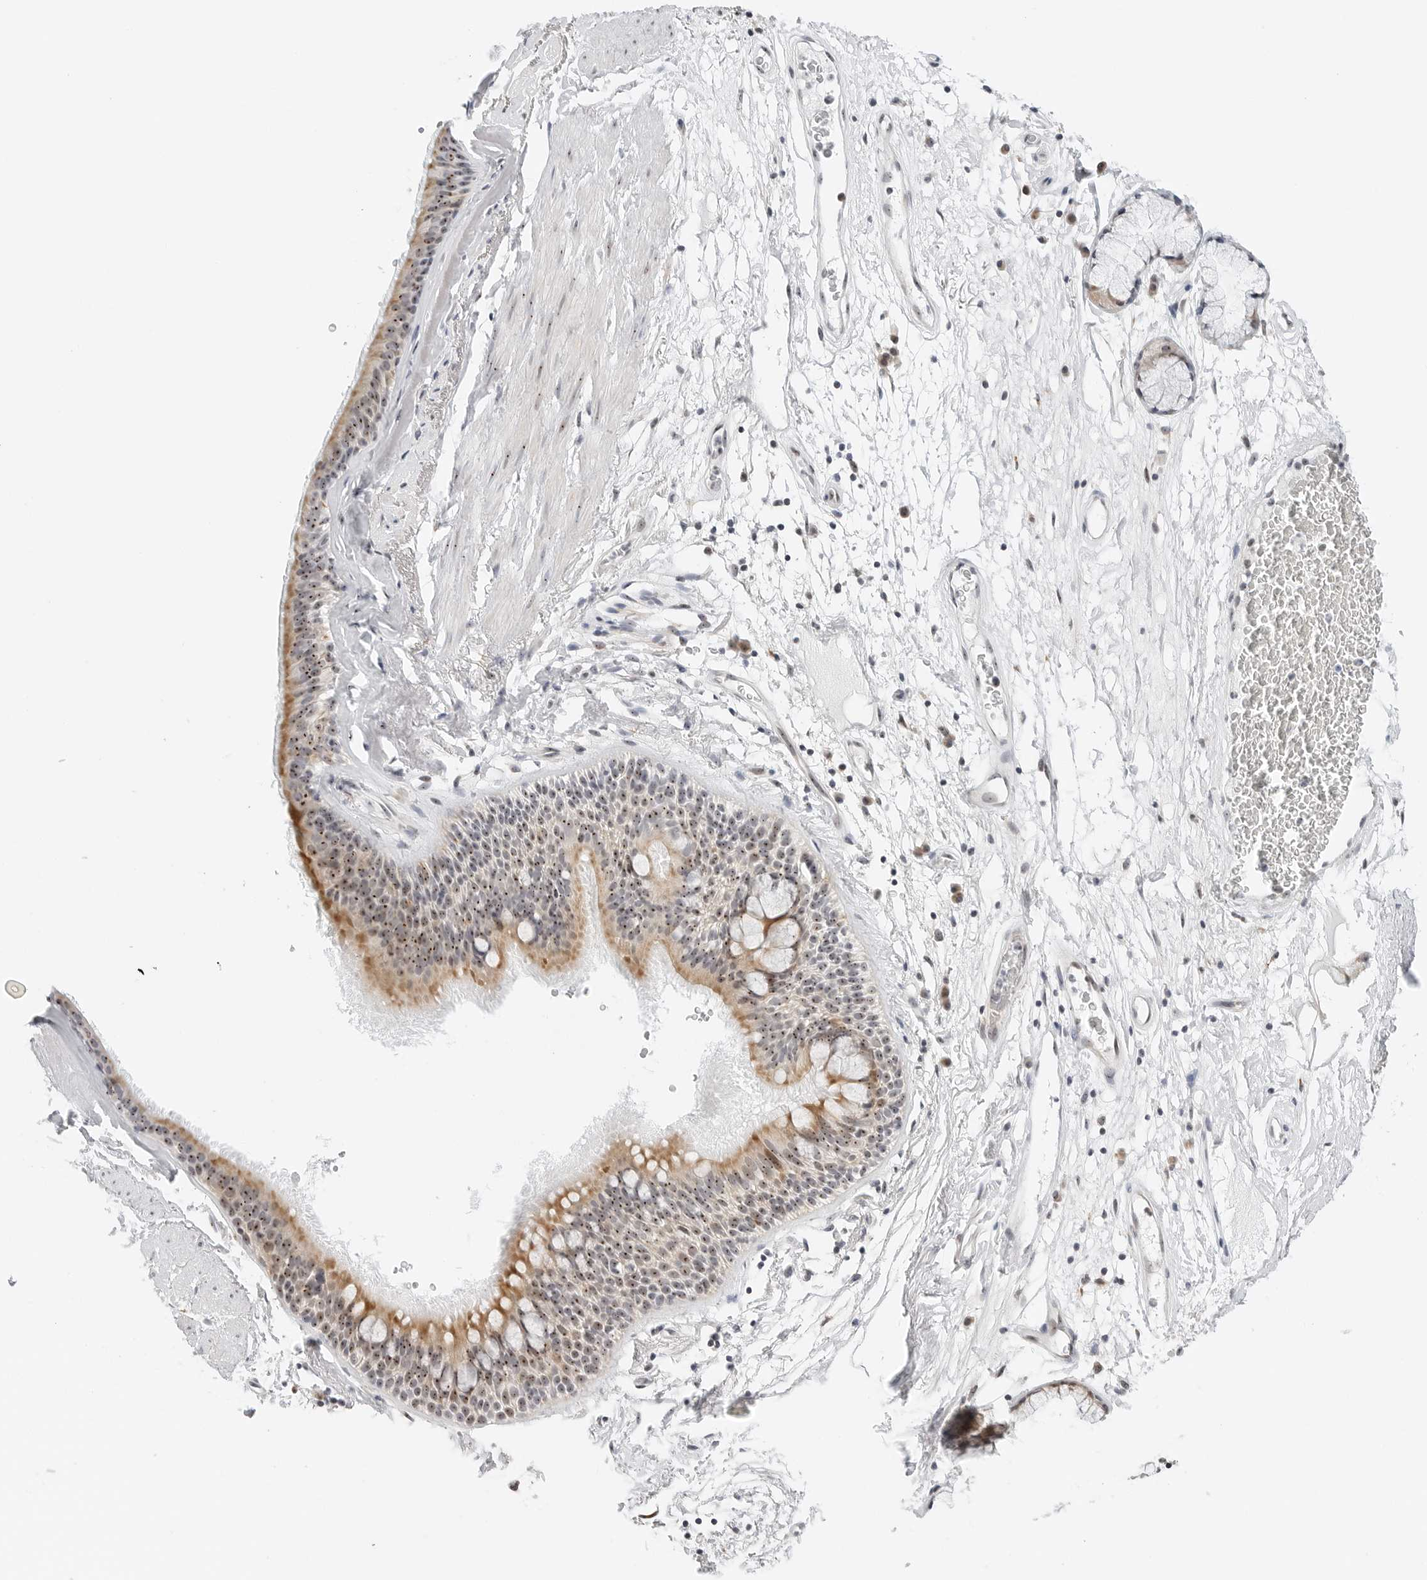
{"staining": {"intensity": "moderate", "quantity": "25%-75%", "location": "cytoplasmic/membranous,nuclear"}, "tissue": "bronchus", "cell_type": "Respiratory epithelial cells", "image_type": "normal", "snomed": [{"axis": "morphology", "description": "Normal tissue, NOS"}, {"axis": "topography", "description": "Cartilage tissue"}], "caption": "Protein expression analysis of benign bronchus reveals moderate cytoplasmic/membranous,nuclear staining in about 25%-75% of respiratory epithelial cells. The staining is performed using DAB (3,3'-diaminobenzidine) brown chromogen to label protein expression. The nuclei are counter-stained blue using hematoxylin.", "gene": "RIMKLA", "patient": {"sex": "female", "age": 63}}